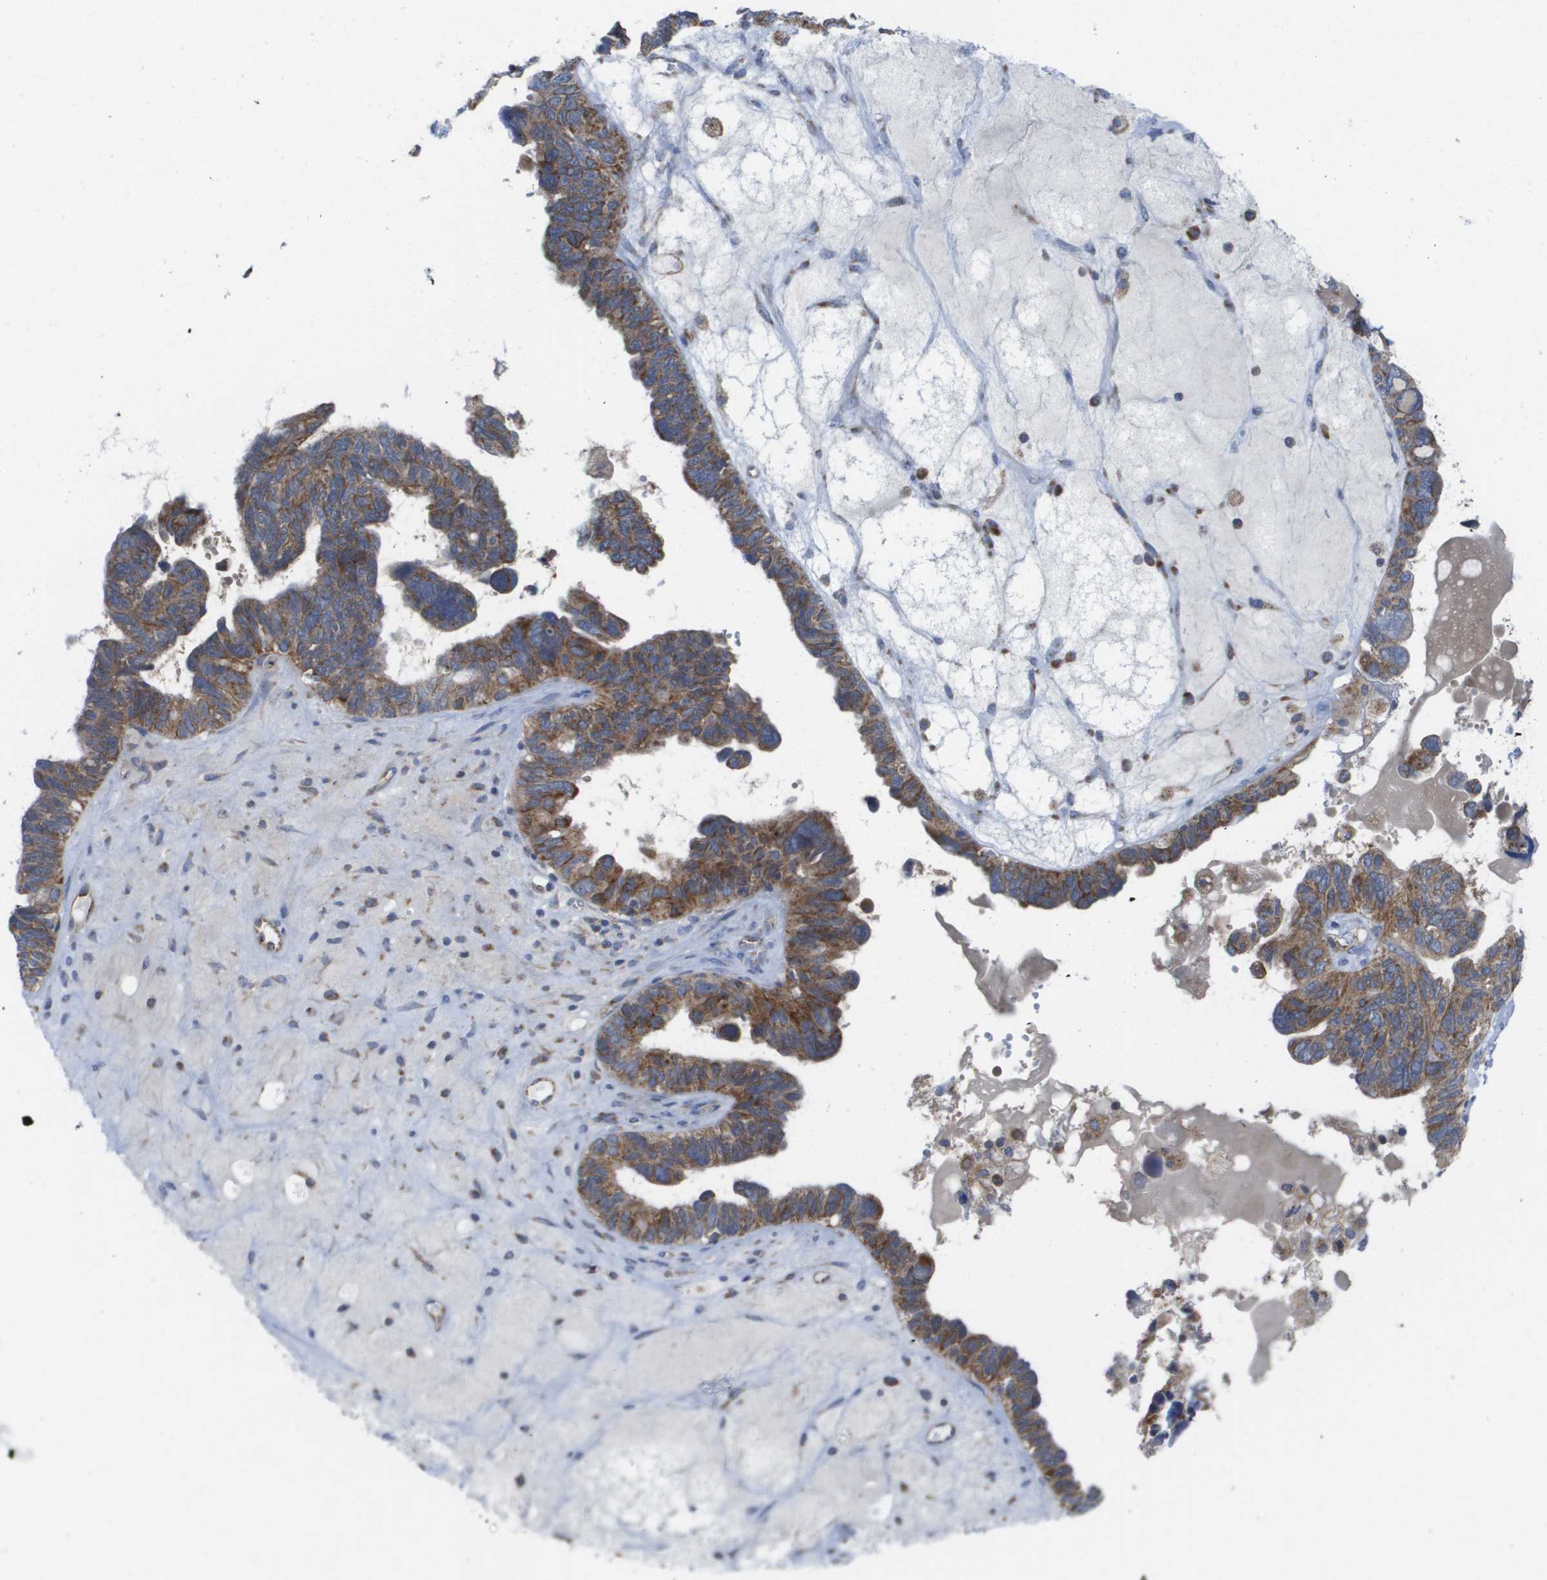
{"staining": {"intensity": "strong", "quantity": ">75%", "location": "cytoplasmic/membranous"}, "tissue": "ovarian cancer", "cell_type": "Tumor cells", "image_type": "cancer", "snomed": [{"axis": "morphology", "description": "Cystadenocarcinoma, serous, NOS"}, {"axis": "topography", "description": "Ovary"}], "caption": "Strong cytoplasmic/membranous expression for a protein is appreciated in about >75% of tumor cells of ovarian serous cystadenocarcinoma using immunohistochemistry (IHC).", "gene": "FIS1", "patient": {"sex": "female", "age": 79}}